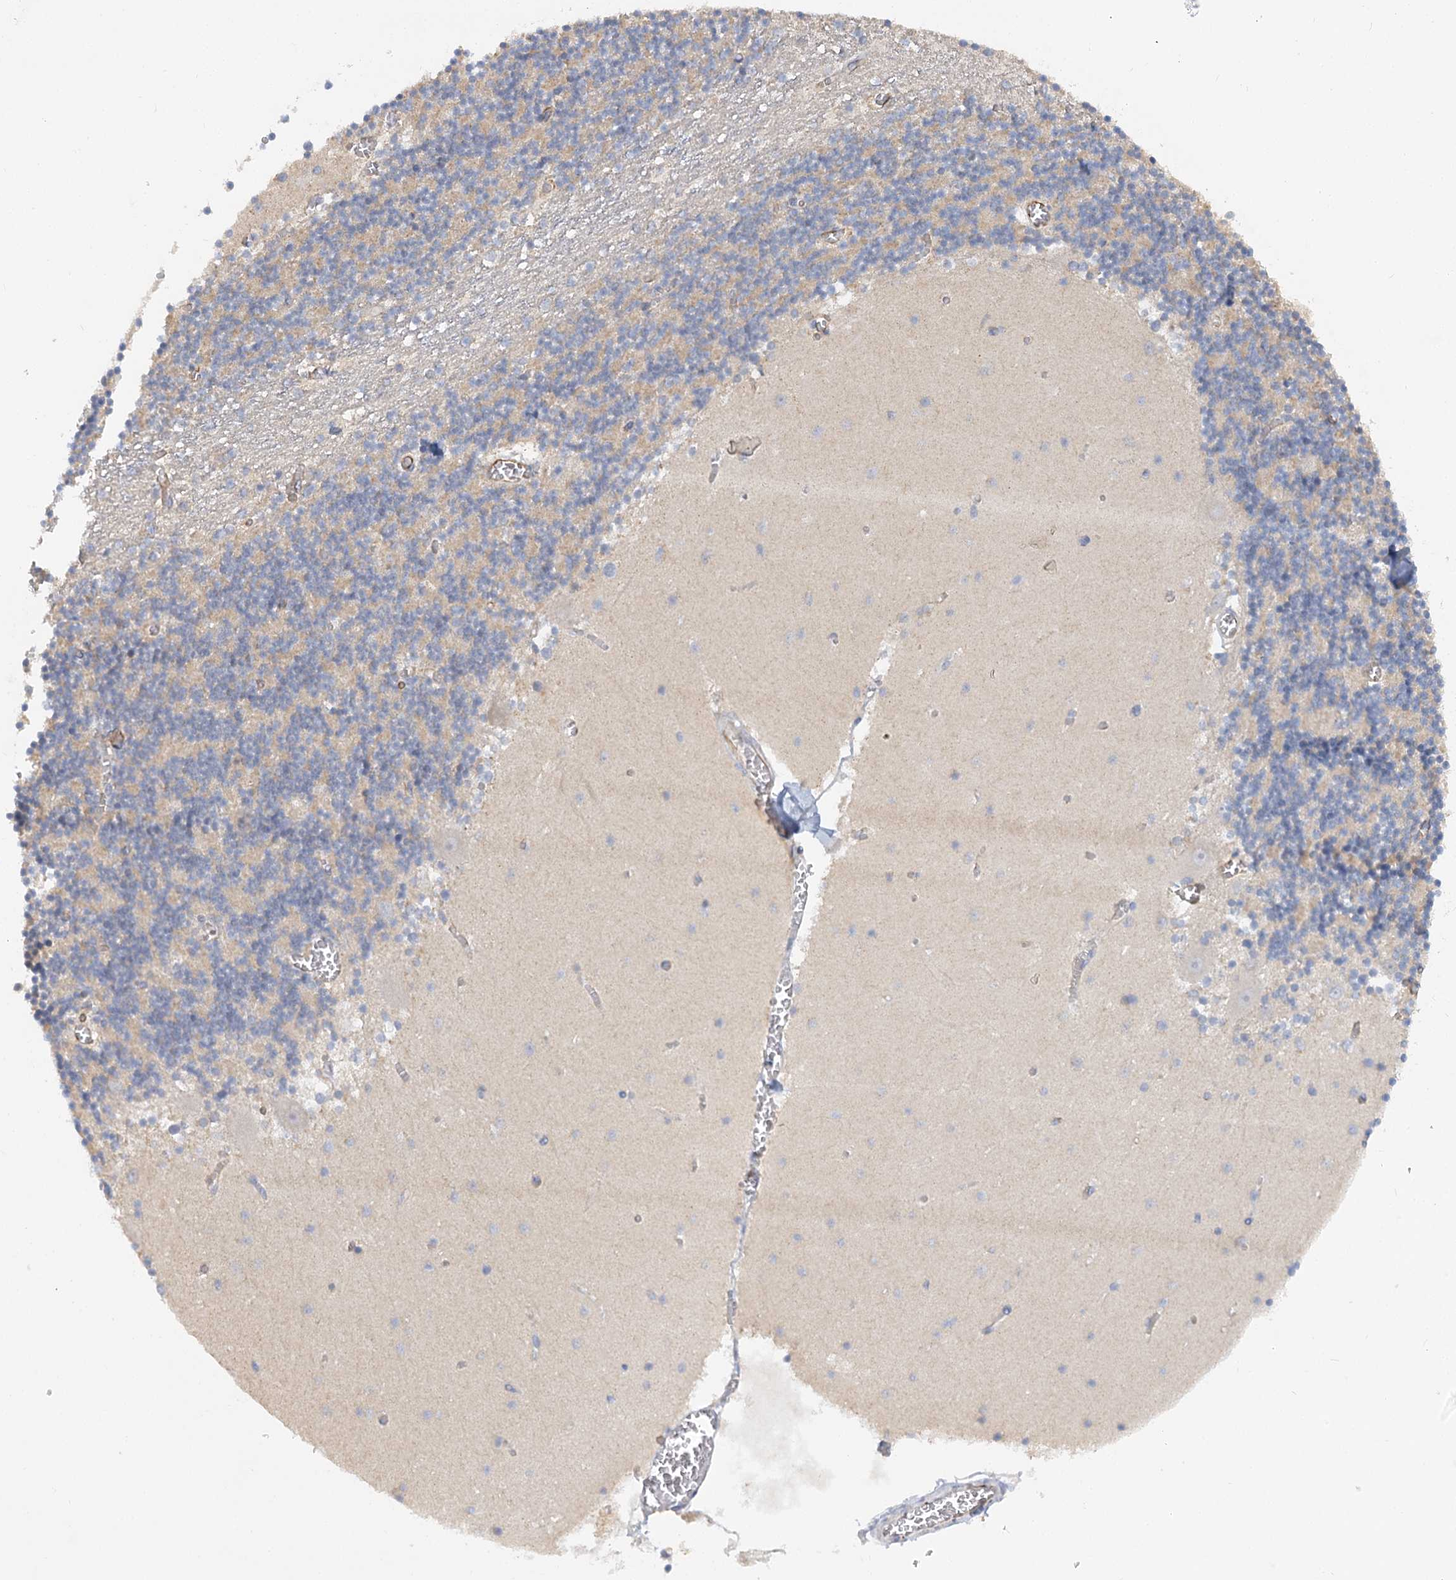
{"staining": {"intensity": "weak", "quantity": "25%-75%", "location": "cytoplasmic/membranous"}, "tissue": "cerebellum", "cell_type": "Cells in granular layer", "image_type": "normal", "snomed": [{"axis": "morphology", "description": "Normal tissue, NOS"}, {"axis": "topography", "description": "Cerebellum"}], "caption": "Immunohistochemical staining of benign cerebellum exhibits low levels of weak cytoplasmic/membranous staining in about 25%-75% of cells in granular layer. (DAB (3,3'-diaminobenzidine) = brown stain, brightfield microscopy at high magnification).", "gene": "NELL2", "patient": {"sex": "female", "age": 28}}